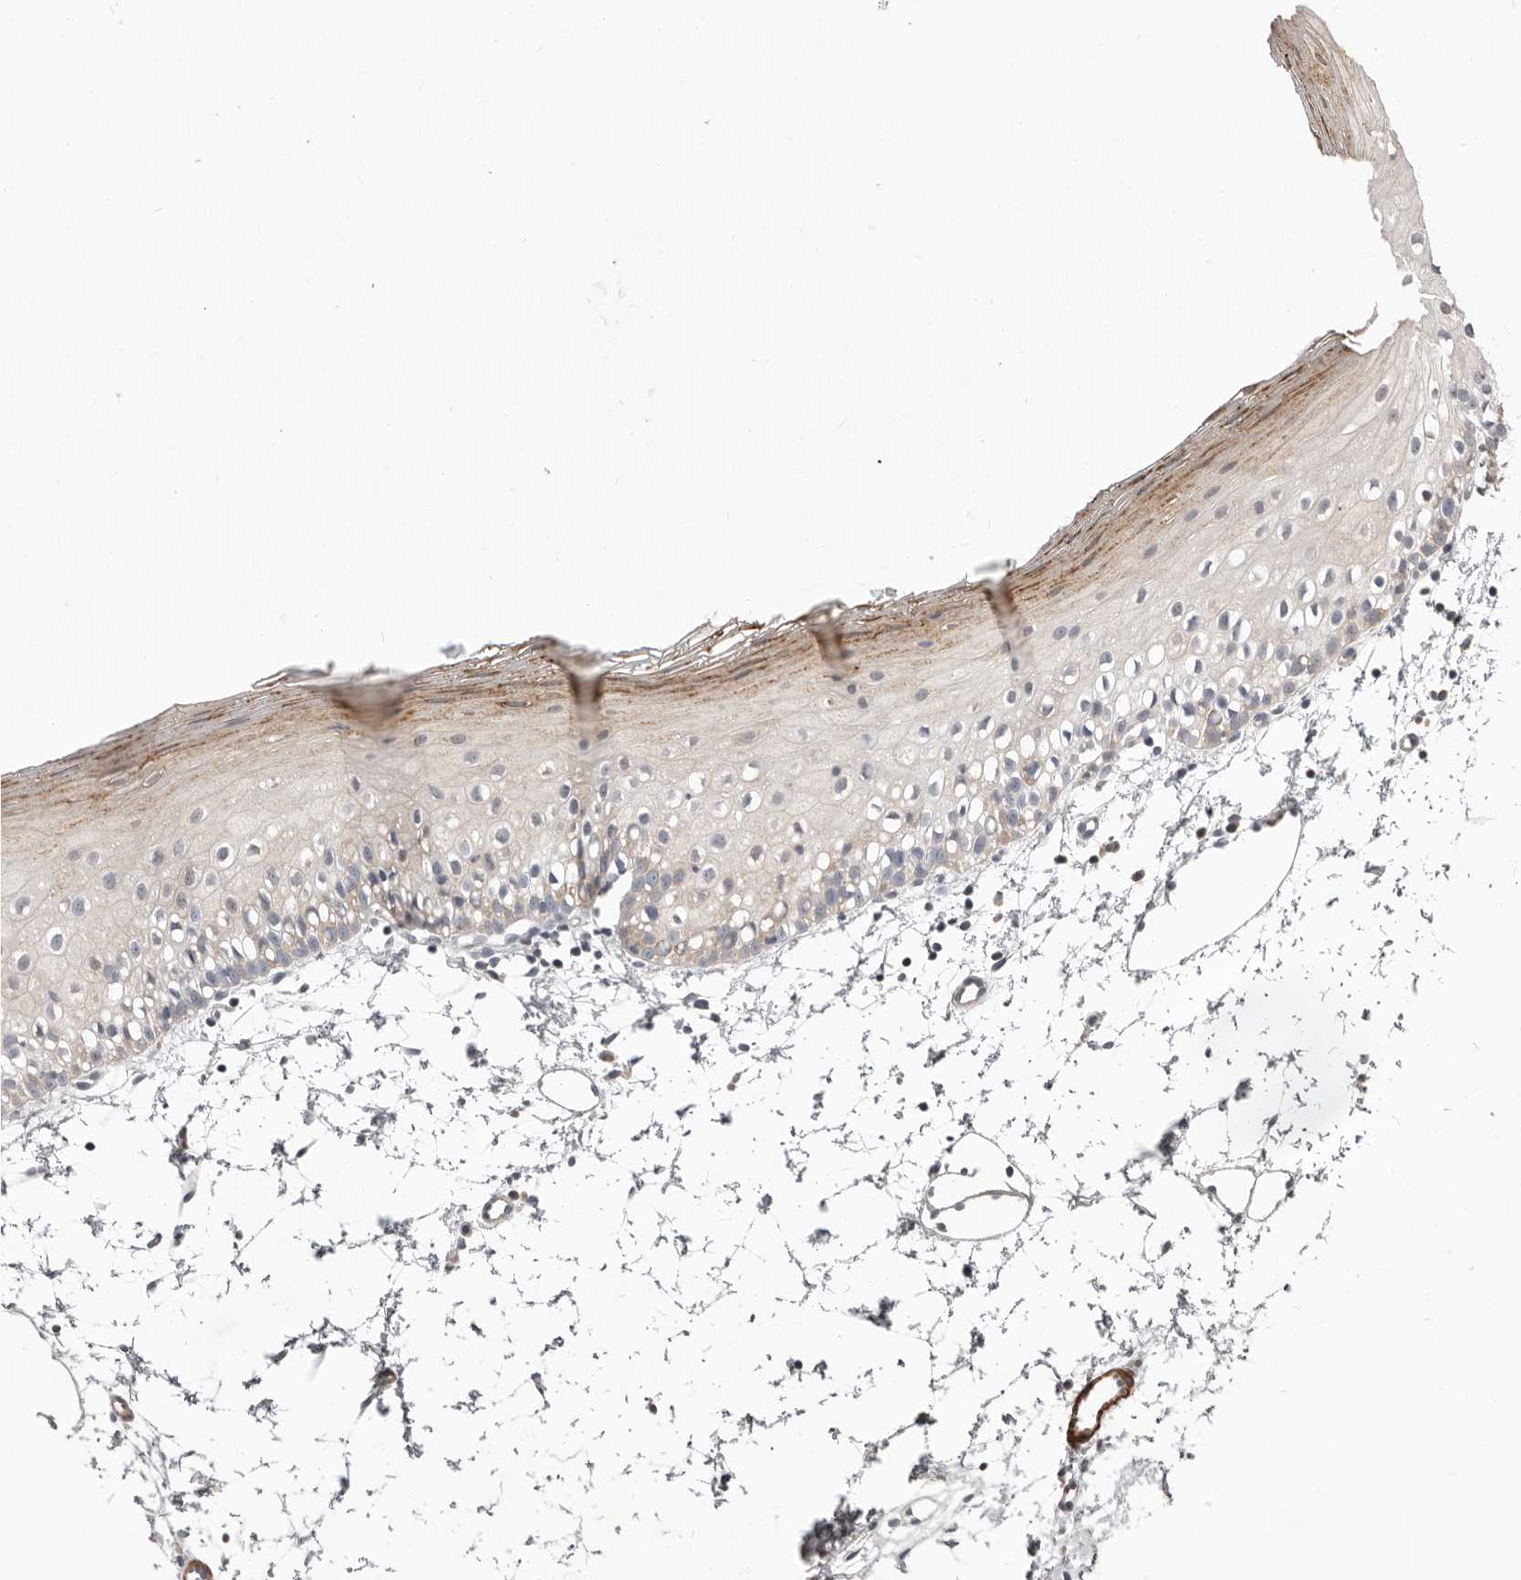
{"staining": {"intensity": "moderate", "quantity": "<25%", "location": "cytoplasmic/membranous"}, "tissue": "oral mucosa", "cell_type": "Squamous epithelial cells", "image_type": "normal", "snomed": [{"axis": "morphology", "description": "Normal tissue, NOS"}, {"axis": "topography", "description": "Oral tissue"}], "caption": "Immunohistochemical staining of normal oral mucosa shows low levels of moderate cytoplasmic/membranous positivity in about <25% of squamous epithelial cells.", "gene": "AKNAD1", "patient": {"sex": "male", "age": 28}}